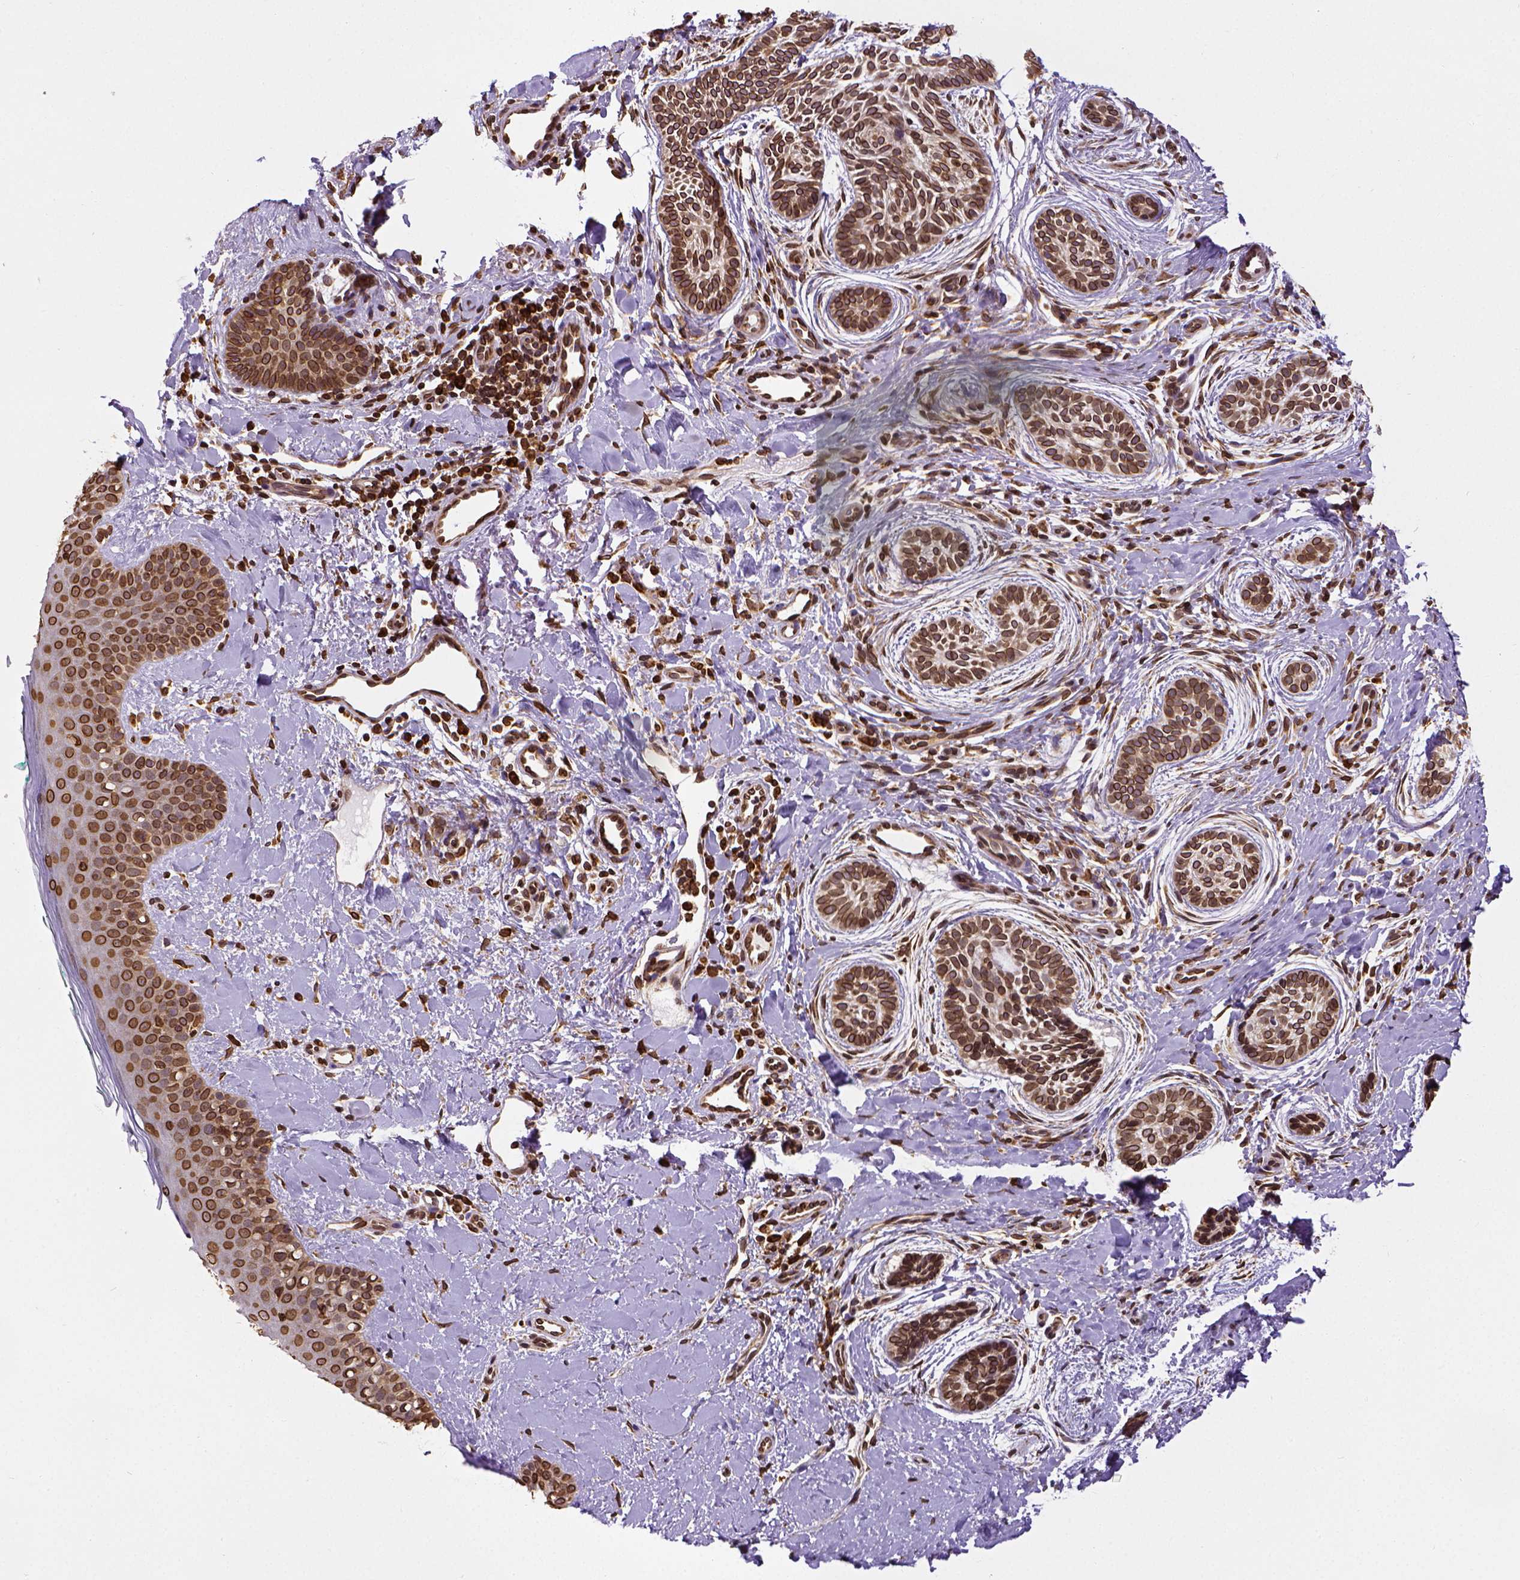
{"staining": {"intensity": "strong", "quantity": ">75%", "location": "cytoplasmic/membranous,nuclear"}, "tissue": "skin cancer", "cell_type": "Tumor cells", "image_type": "cancer", "snomed": [{"axis": "morphology", "description": "Basal cell carcinoma"}, {"axis": "topography", "description": "Skin"}], "caption": "High-power microscopy captured an IHC image of skin cancer, revealing strong cytoplasmic/membranous and nuclear staining in about >75% of tumor cells.", "gene": "MTDH", "patient": {"sex": "male", "age": 63}}